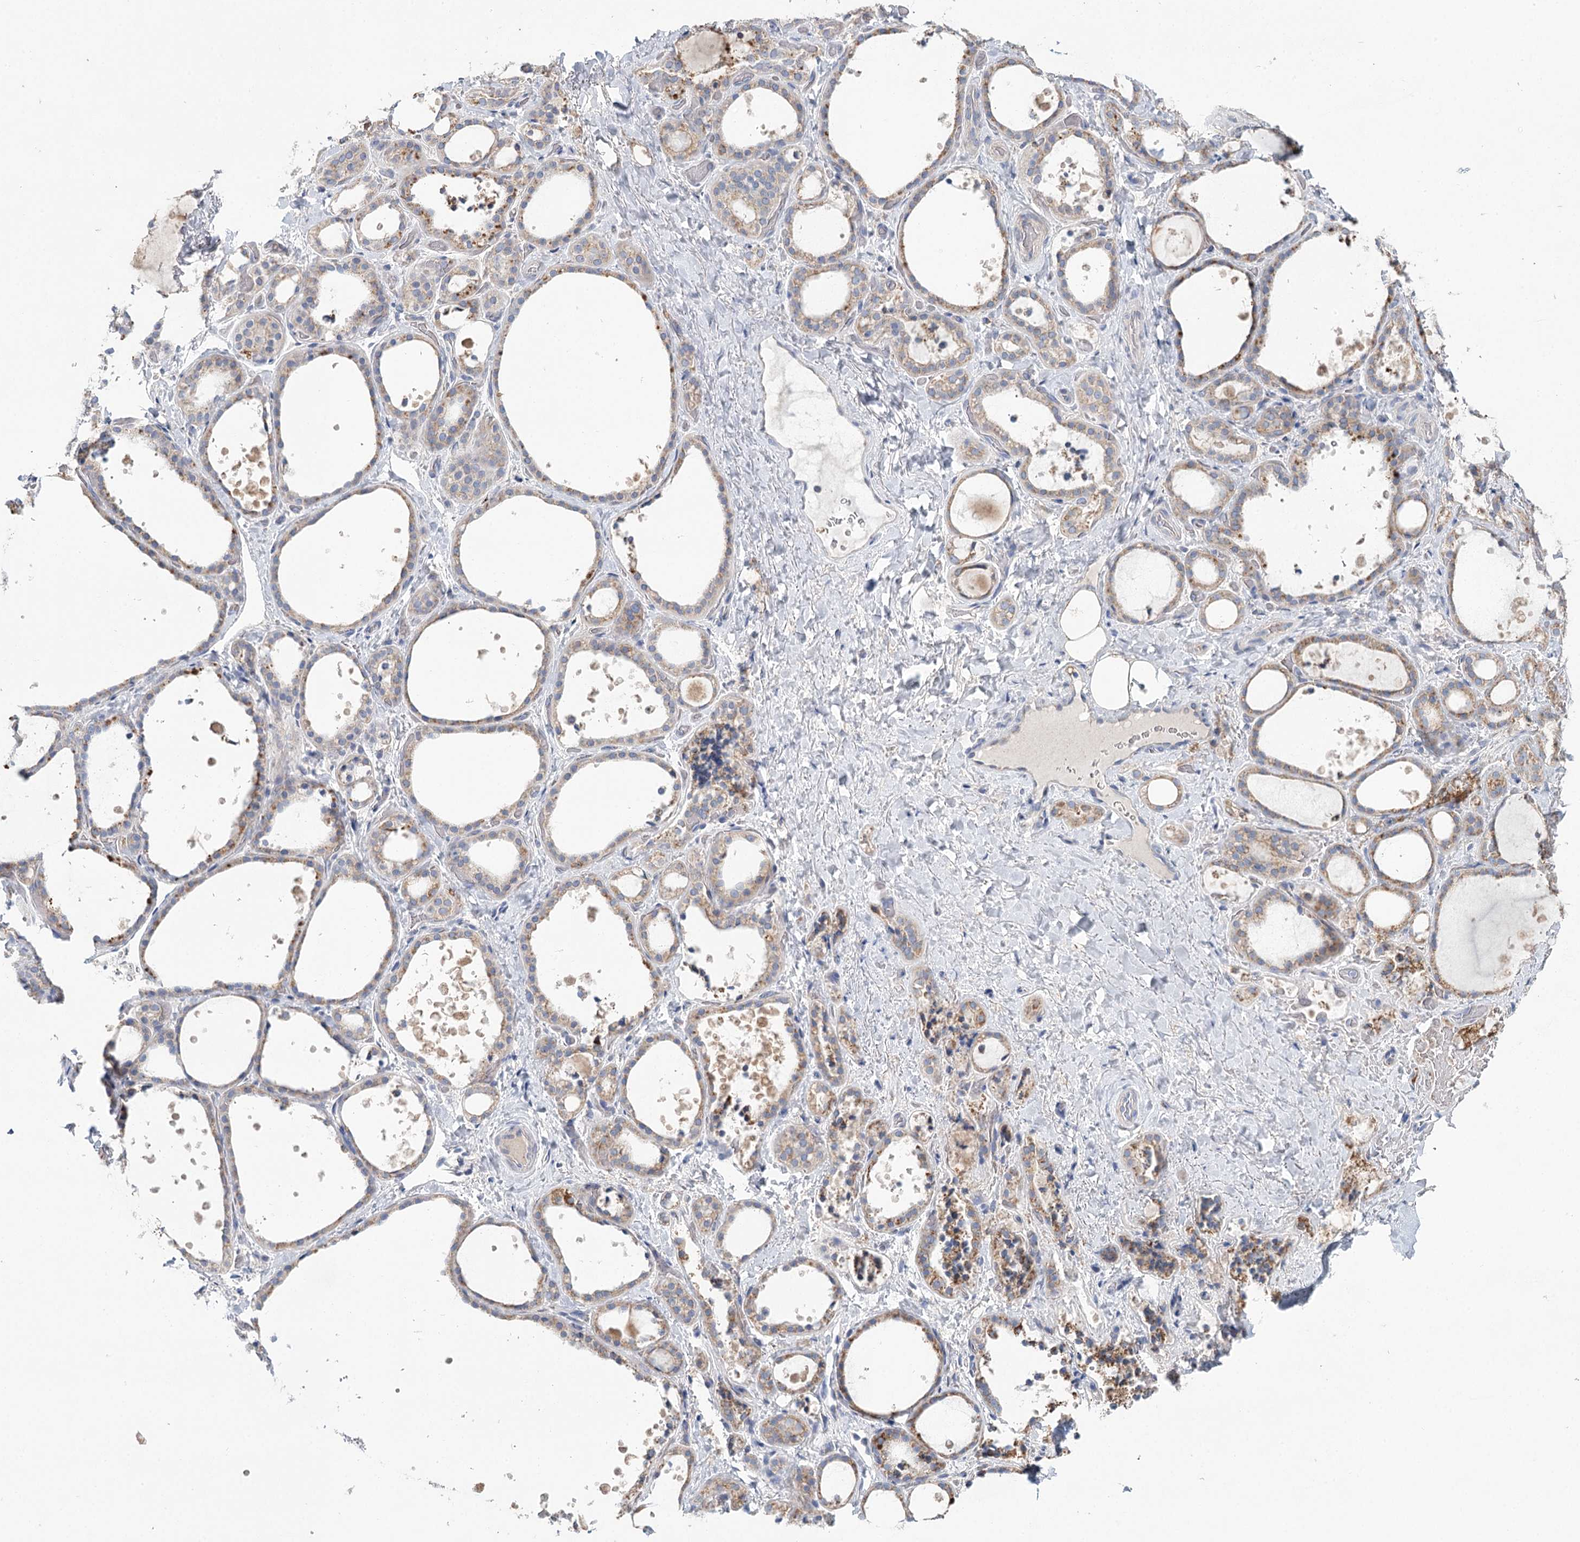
{"staining": {"intensity": "weak", "quantity": "25%-75%", "location": "cytoplasmic/membranous"}, "tissue": "thyroid gland", "cell_type": "Glandular cells", "image_type": "normal", "snomed": [{"axis": "morphology", "description": "Normal tissue, NOS"}, {"axis": "topography", "description": "Thyroid gland"}], "caption": "DAB (3,3'-diaminobenzidine) immunohistochemical staining of normal human thyroid gland reveals weak cytoplasmic/membranous protein positivity in approximately 25%-75% of glandular cells.", "gene": "ARHGAP44", "patient": {"sex": "female", "age": 44}}